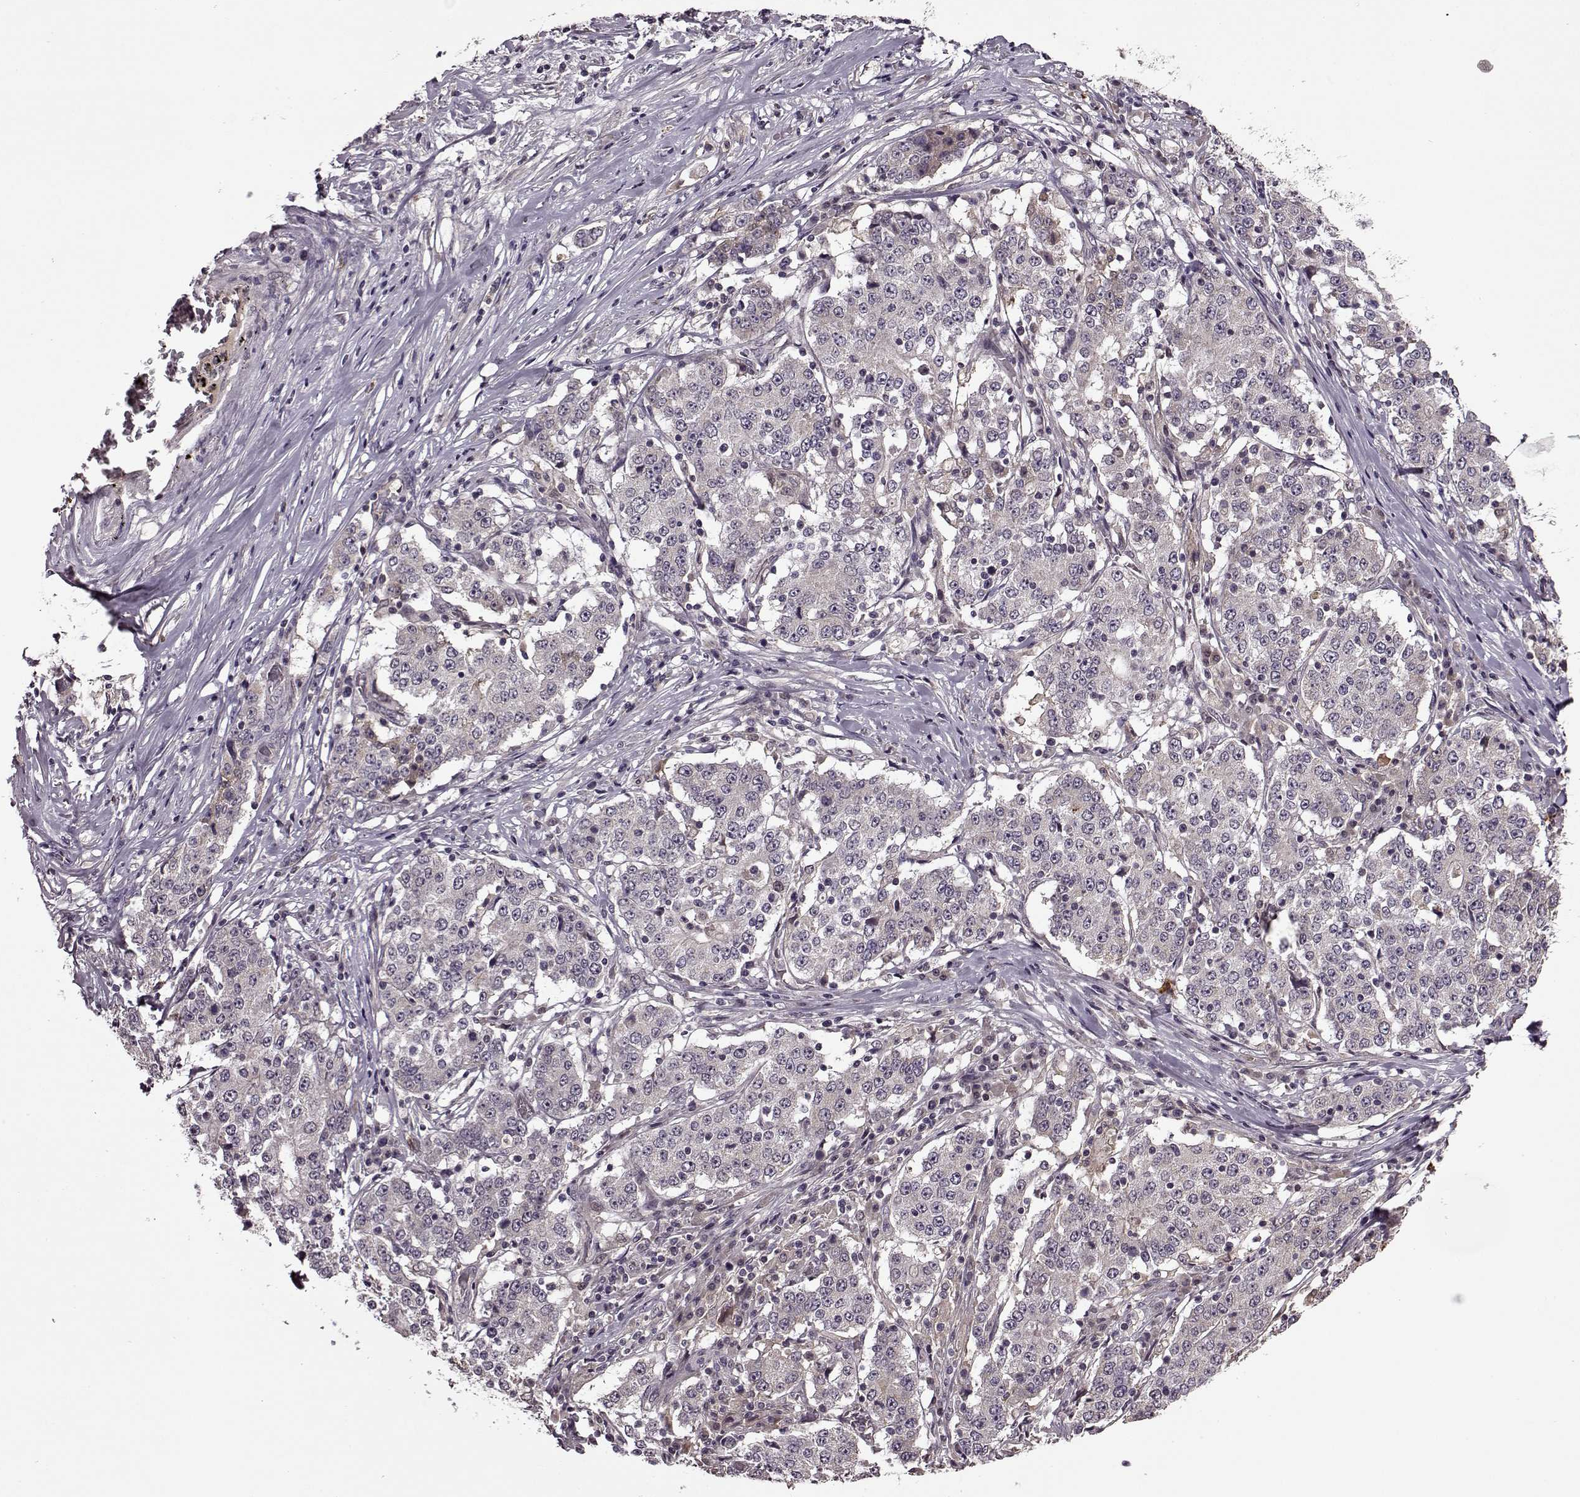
{"staining": {"intensity": "negative", "quantity": "none", "location": "none"}, "tissue": "stomach cancer", "cell_type": "Tumor cells", "image_type": "cancer", "snomed": [{"axis": "morphology", "description": "Adenocarcinoma, NOS"}, {"axis": "topography", "description": "Stomach"}], "caption": "The immunohistochemistry (IHC) image has no significant expression in tumor cells of stomach cancer (adenocarcinoma) tissue.", "gene": "MAIP1", "patient": {"sex": "male", "age": 59}}